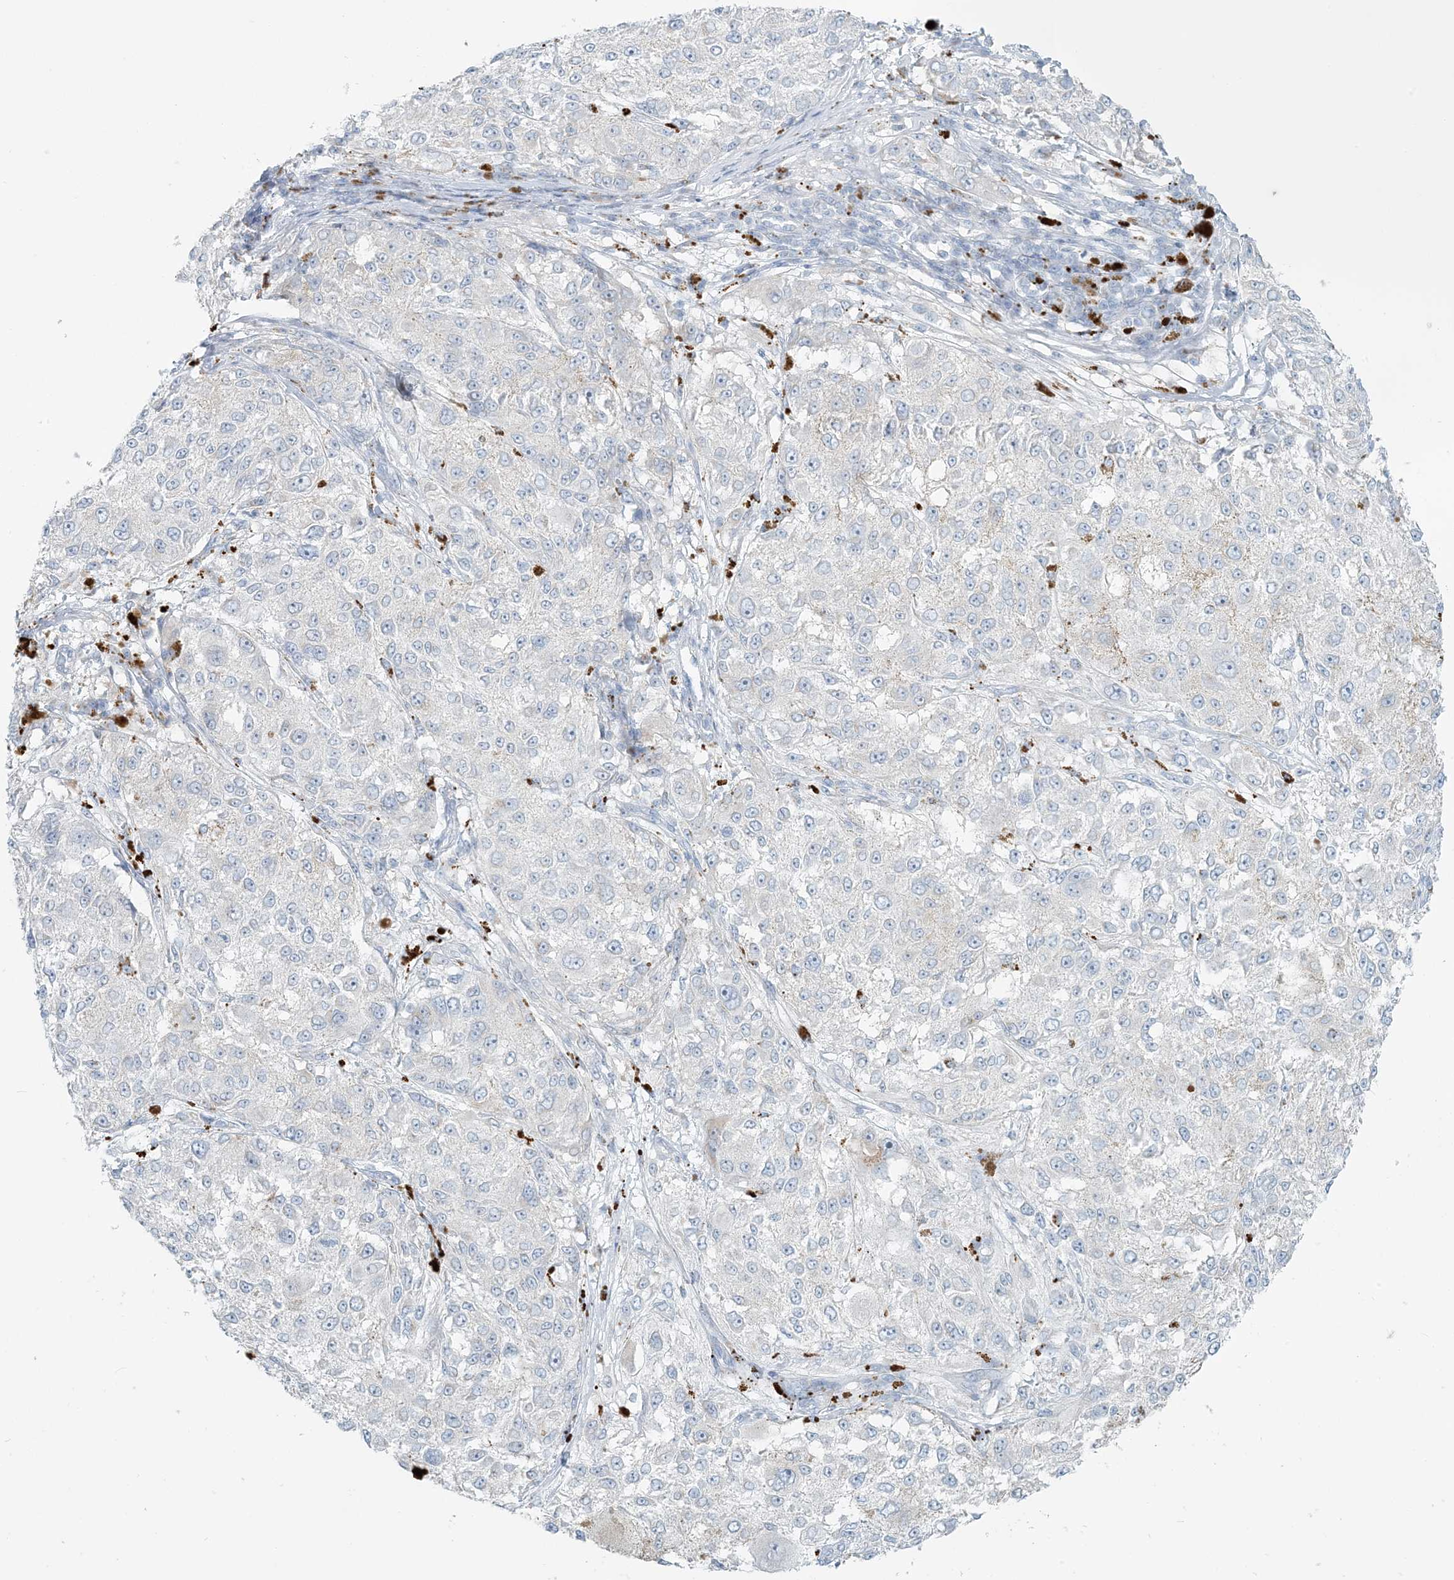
{"staining": {"intensity": "negative", "quantity": "none", "location": "none"}, "tissue": "melanoma", "cell_type": "Tumor cells", "image_type": "cancer", "snomed": [{"axis": "morphology", "description": "Necrosis, NOS"}, {"axis": "morphology", "description": "Malignant melanoma, NOS"}, {"axis": "topography", "description": "Skin"}], "caption": "An immunohistochemistry micrograph of melanoma is shown. There is no staining in tumor cells of melanoma.", "gene": "SCML1", "patient": {"sex": "female", "age": 87}}